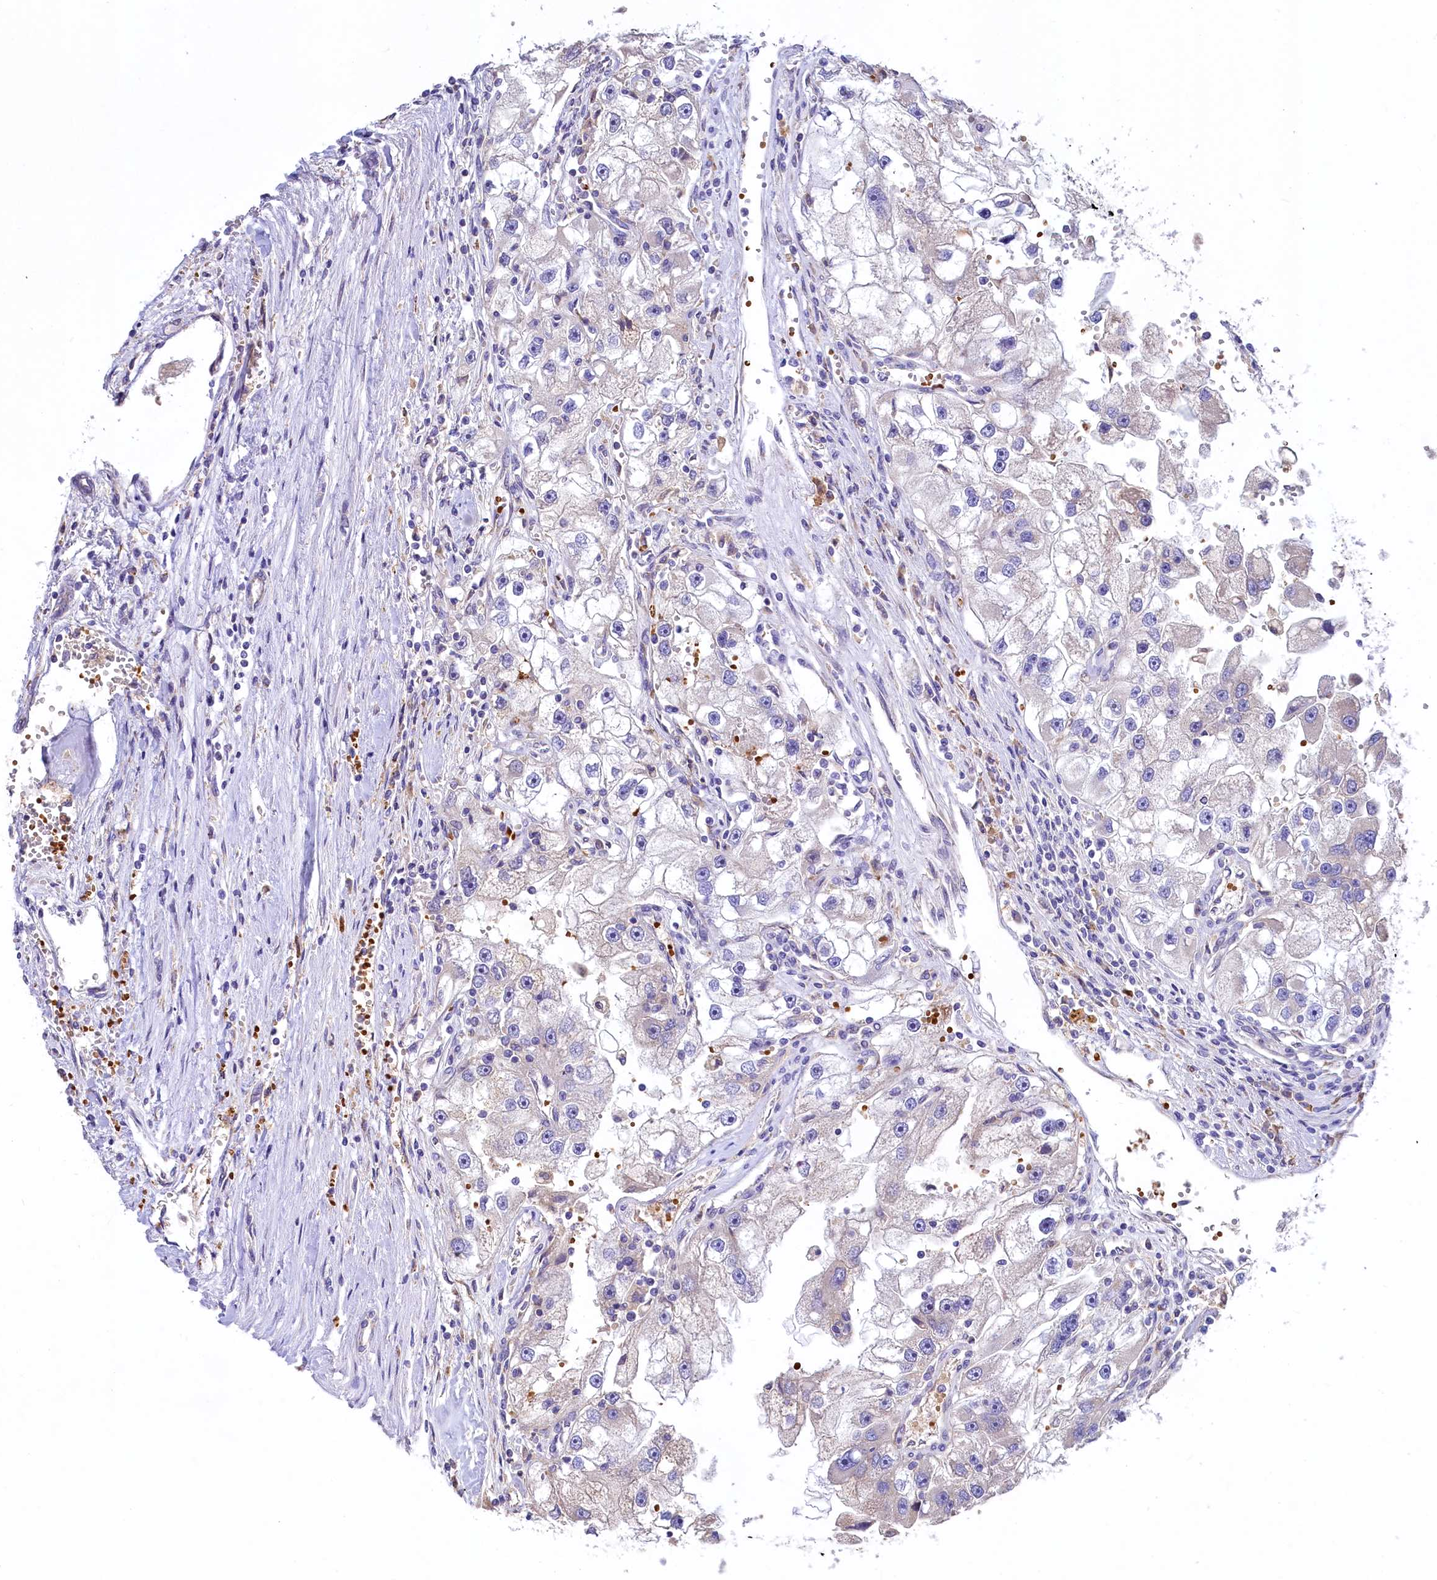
{"staining": {"intensity": "negative", "quantity": "none", "location": "none"}, "tissue": "renal cancer", "cell_type": "Tumor cells", "image_type": "cancer", "snomed": [{"axis": "morphology", "description": "Adenocarcinoma, NOS"}, {"axis": "topography", "description": "Kidney"}], "caption": "Immunohistochemistry micrograph of neoplastic tissue: human adenocarcinoma (renal) stained with DAB reveals no significant protein staining in tumor cells.", "gene": "HPS6", "patient": {"sex": "male", "age": 63}}